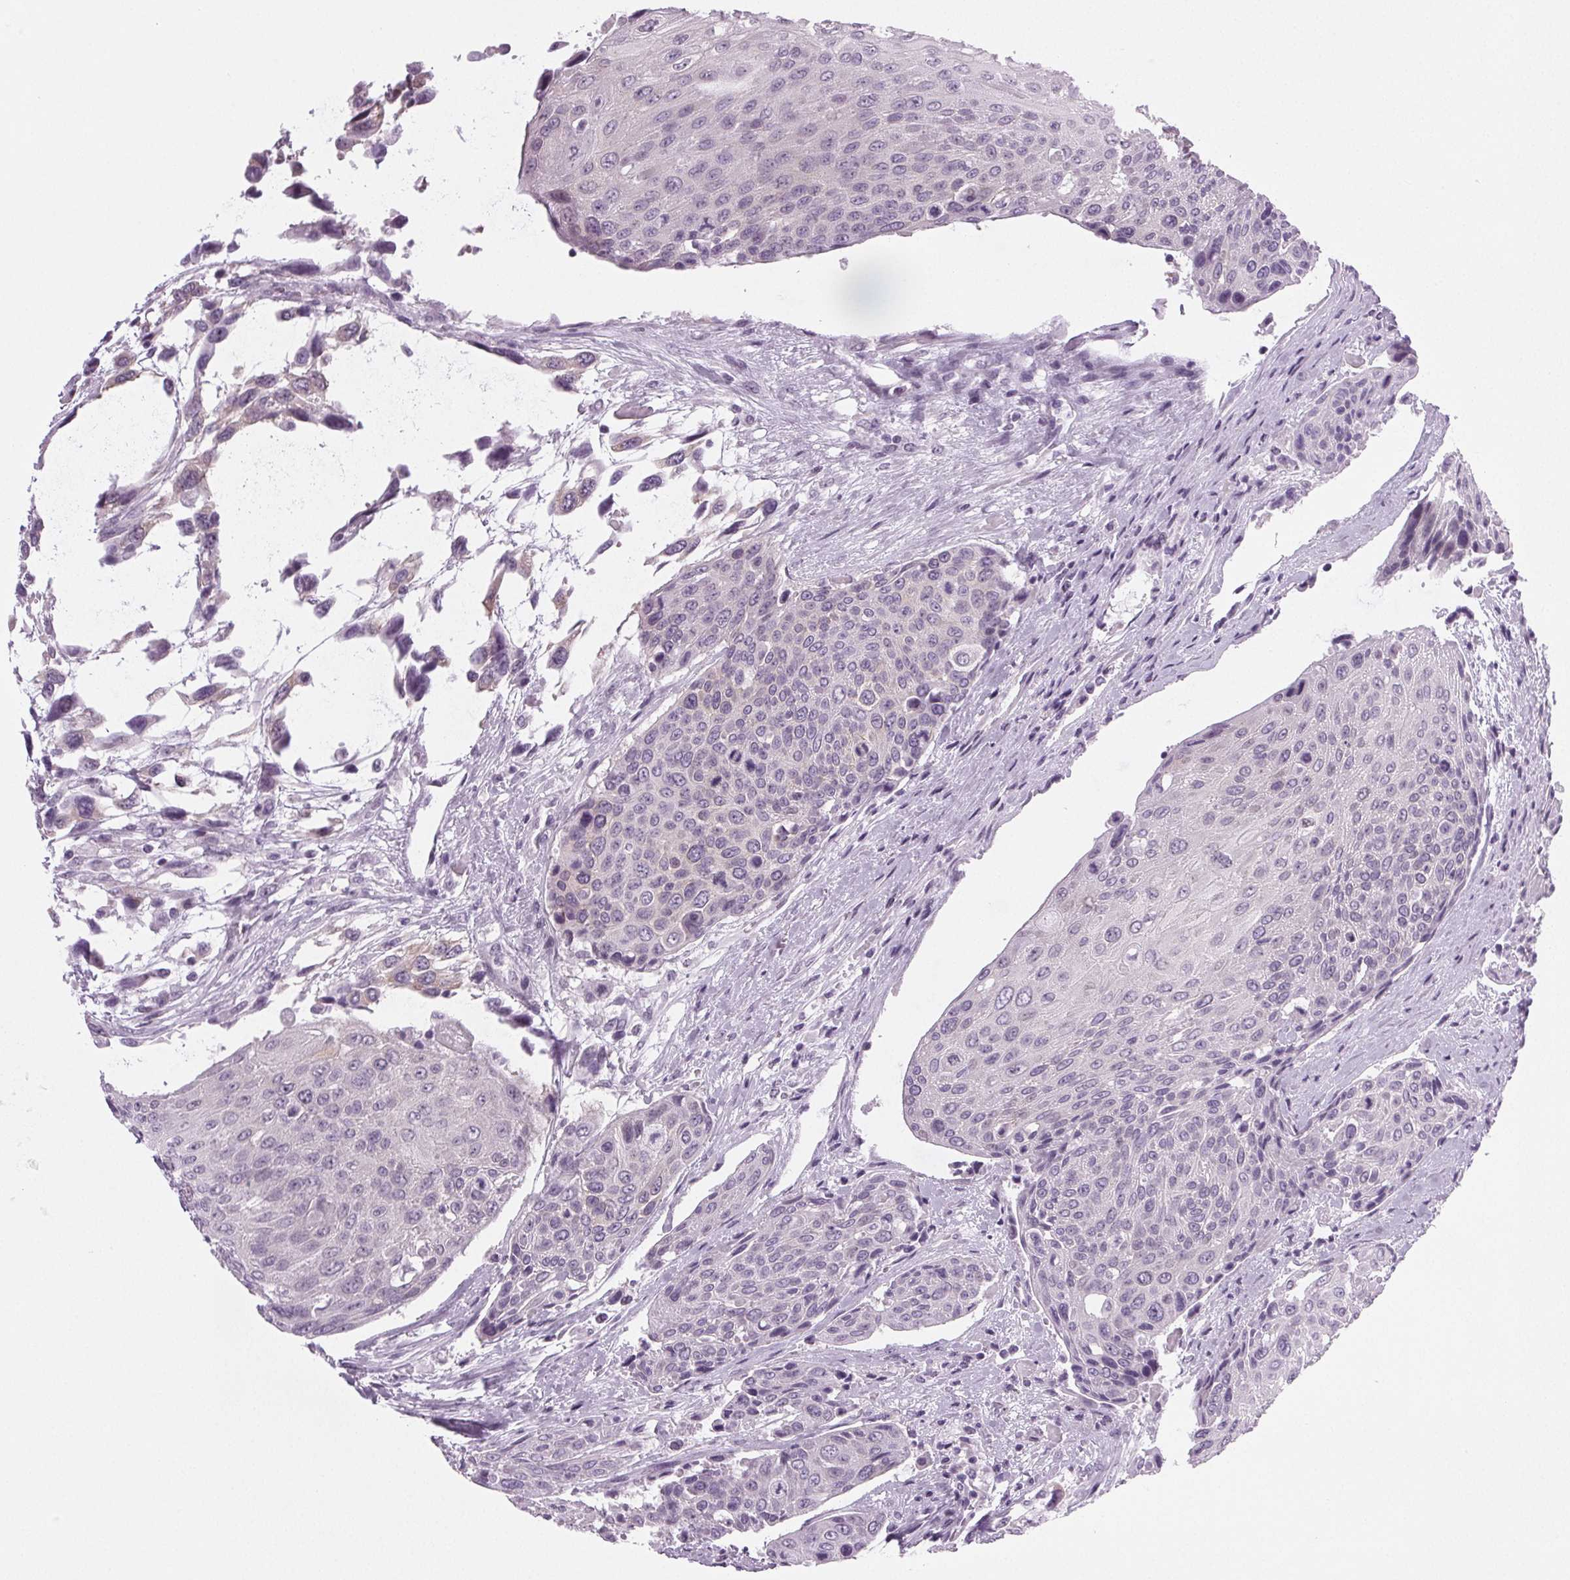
{"staining": {"intensity": "negative", "quantity": "none", "location": "none"}, "tissue": "urothelial cancer", "cell_type": "Tumor cells", "image_type": "cancer", "snomed": [{"axis": "morphology", "description": "Urothelial carcinoma, High grade"}, {"axis": "topography", "description": "Urinary bladder"}], "caption": "Tumor cells are negative for protein expression in human high-grade urothelial carcinoma.", "gene": "IGF2BP1", "patient": {"sex": "female", "age": 70}}